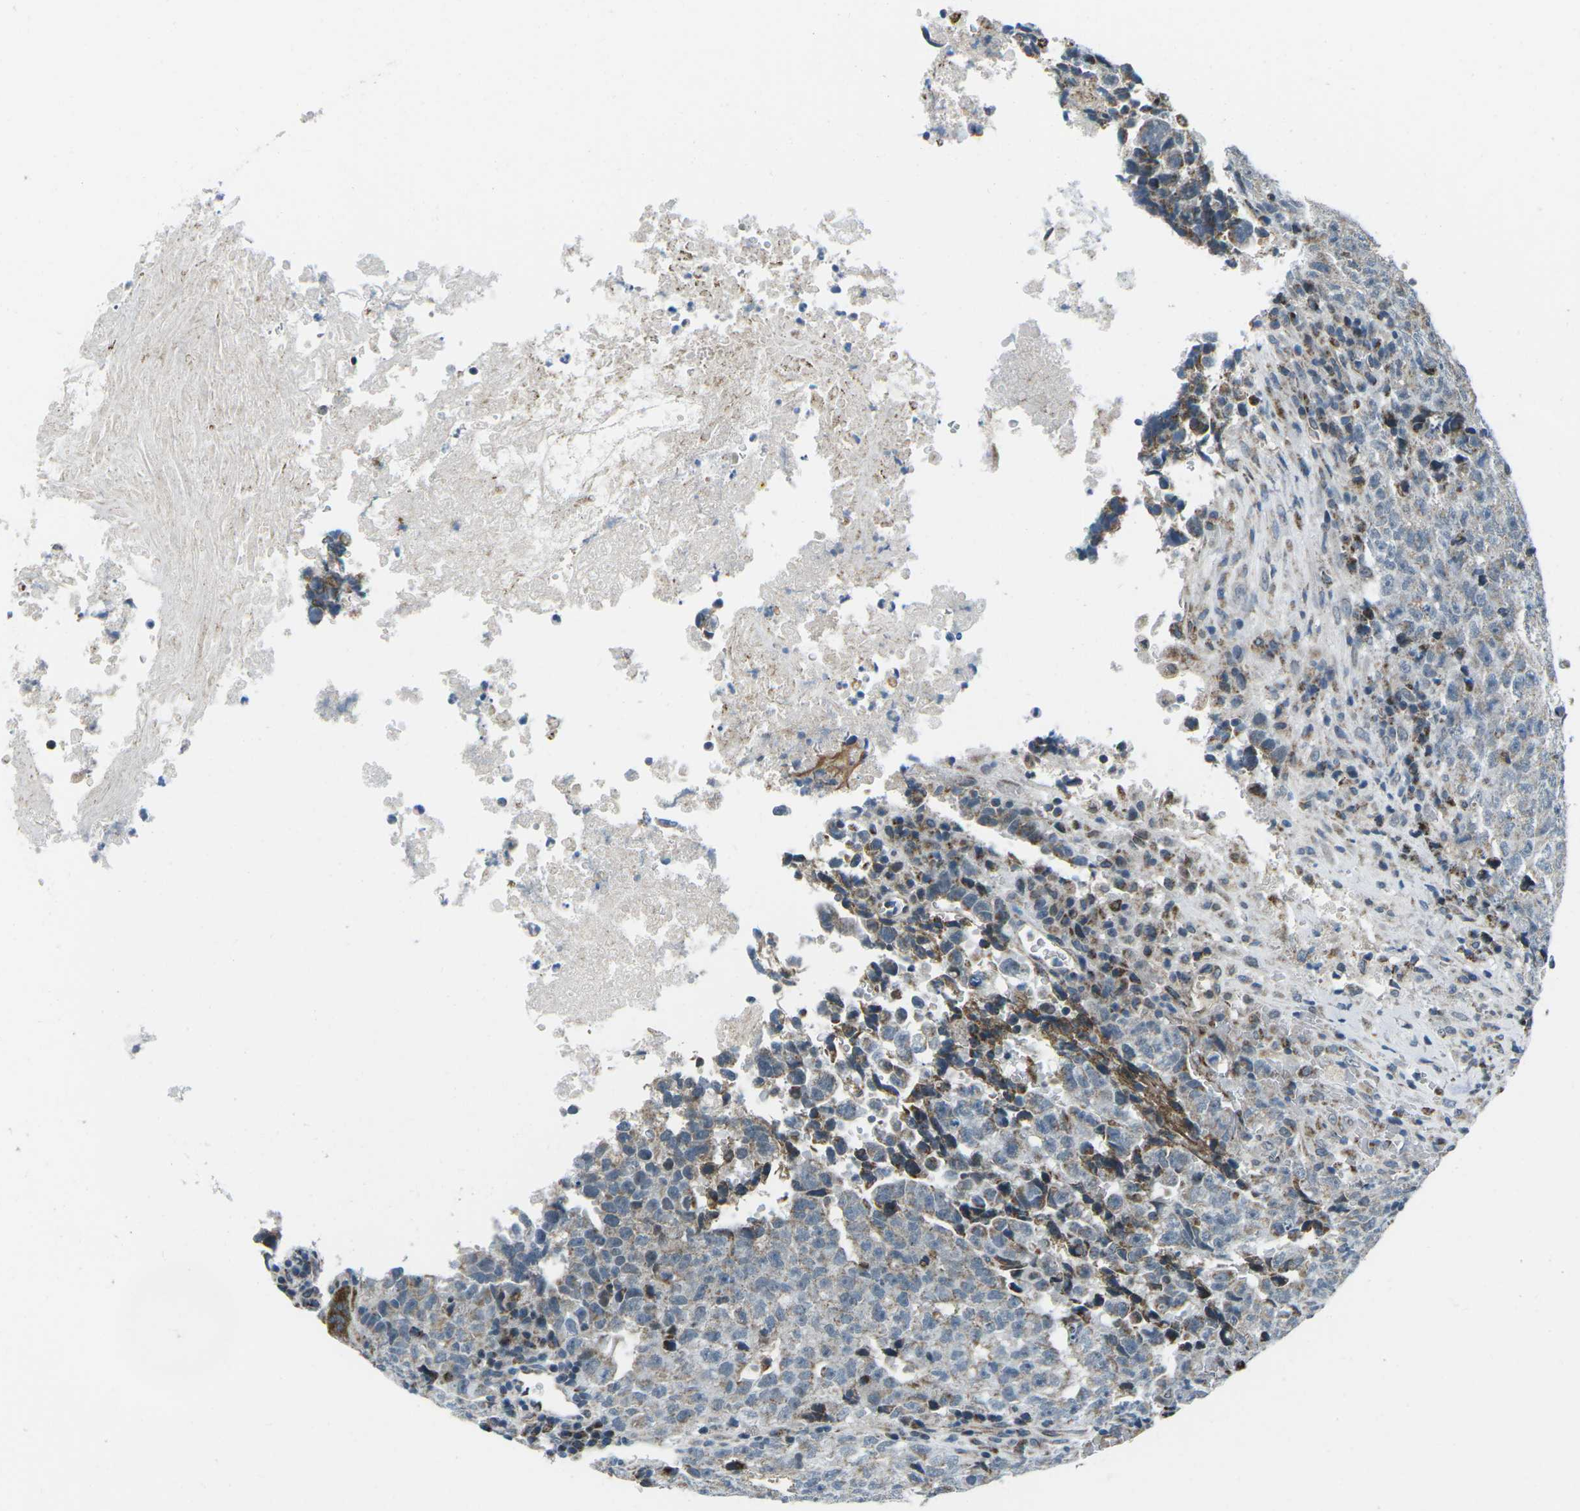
{"staining": {"intensity": "weak", "quantity": "<25%", "location": "cytoplasmic/membranous"}, "tissue": "testis cancer", "cell_type": "Tumor cells", "image_type": "cancer", "snomed": [{"axis": "morphology", "description": "Necrosis, NOS"}, {"axis": "morphology", "description": "Carcinoma, Embryonal, NOS"}, {"axis": "topography", "description": "Testis"}], "caption": "Immunohistochemistry (IHC) of testis cancer (embryonal carcinoma) reveals no staining in tumor cells. Brightfield microscopy of IHC stained with DAB (3,3'-diaminobenzidine) (brown) and hematoxylin (blue), captured at high magnification.", "gene": "RFESD", "patient": {"sex": "male", "age": 19}}